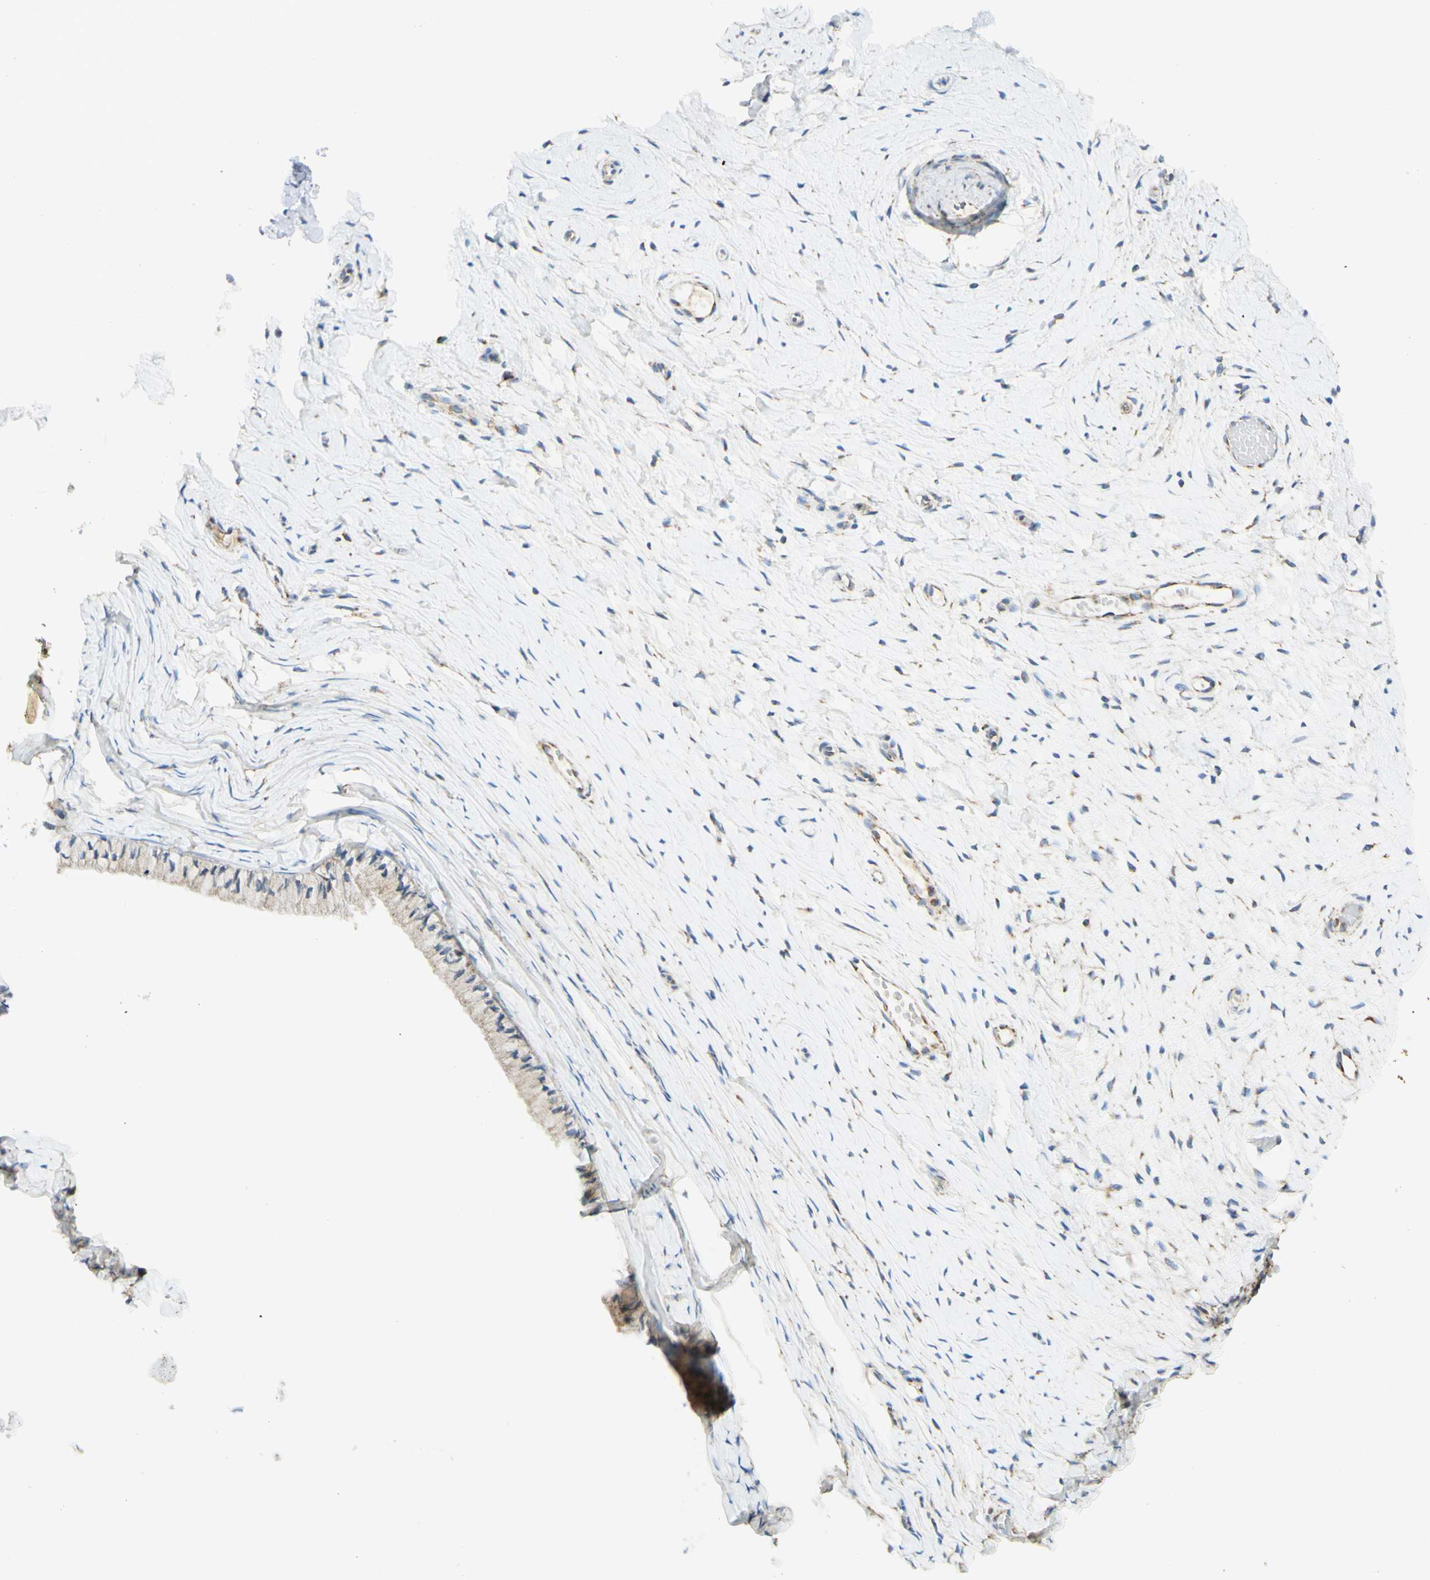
{"staining": {"intensity": "moderate", "quantity": "25%-75%", "location": "cytoplasmic/membranous"}, "tissue": "cervix", "cell_type": "Glandular cells", "image_type": "normal", "snomed": [{"axis": "morphology", "description": "Normal tissue, NOS"}, {"axis": "topography", "description": "Cervix"}], "caption": "Moderate cytoplasmic/membranous expression is identified in about 25%-75% of glandular cells in normal cervix.", "gene": "ARMC10", "patient": {"sex": "female", "age": 39}}